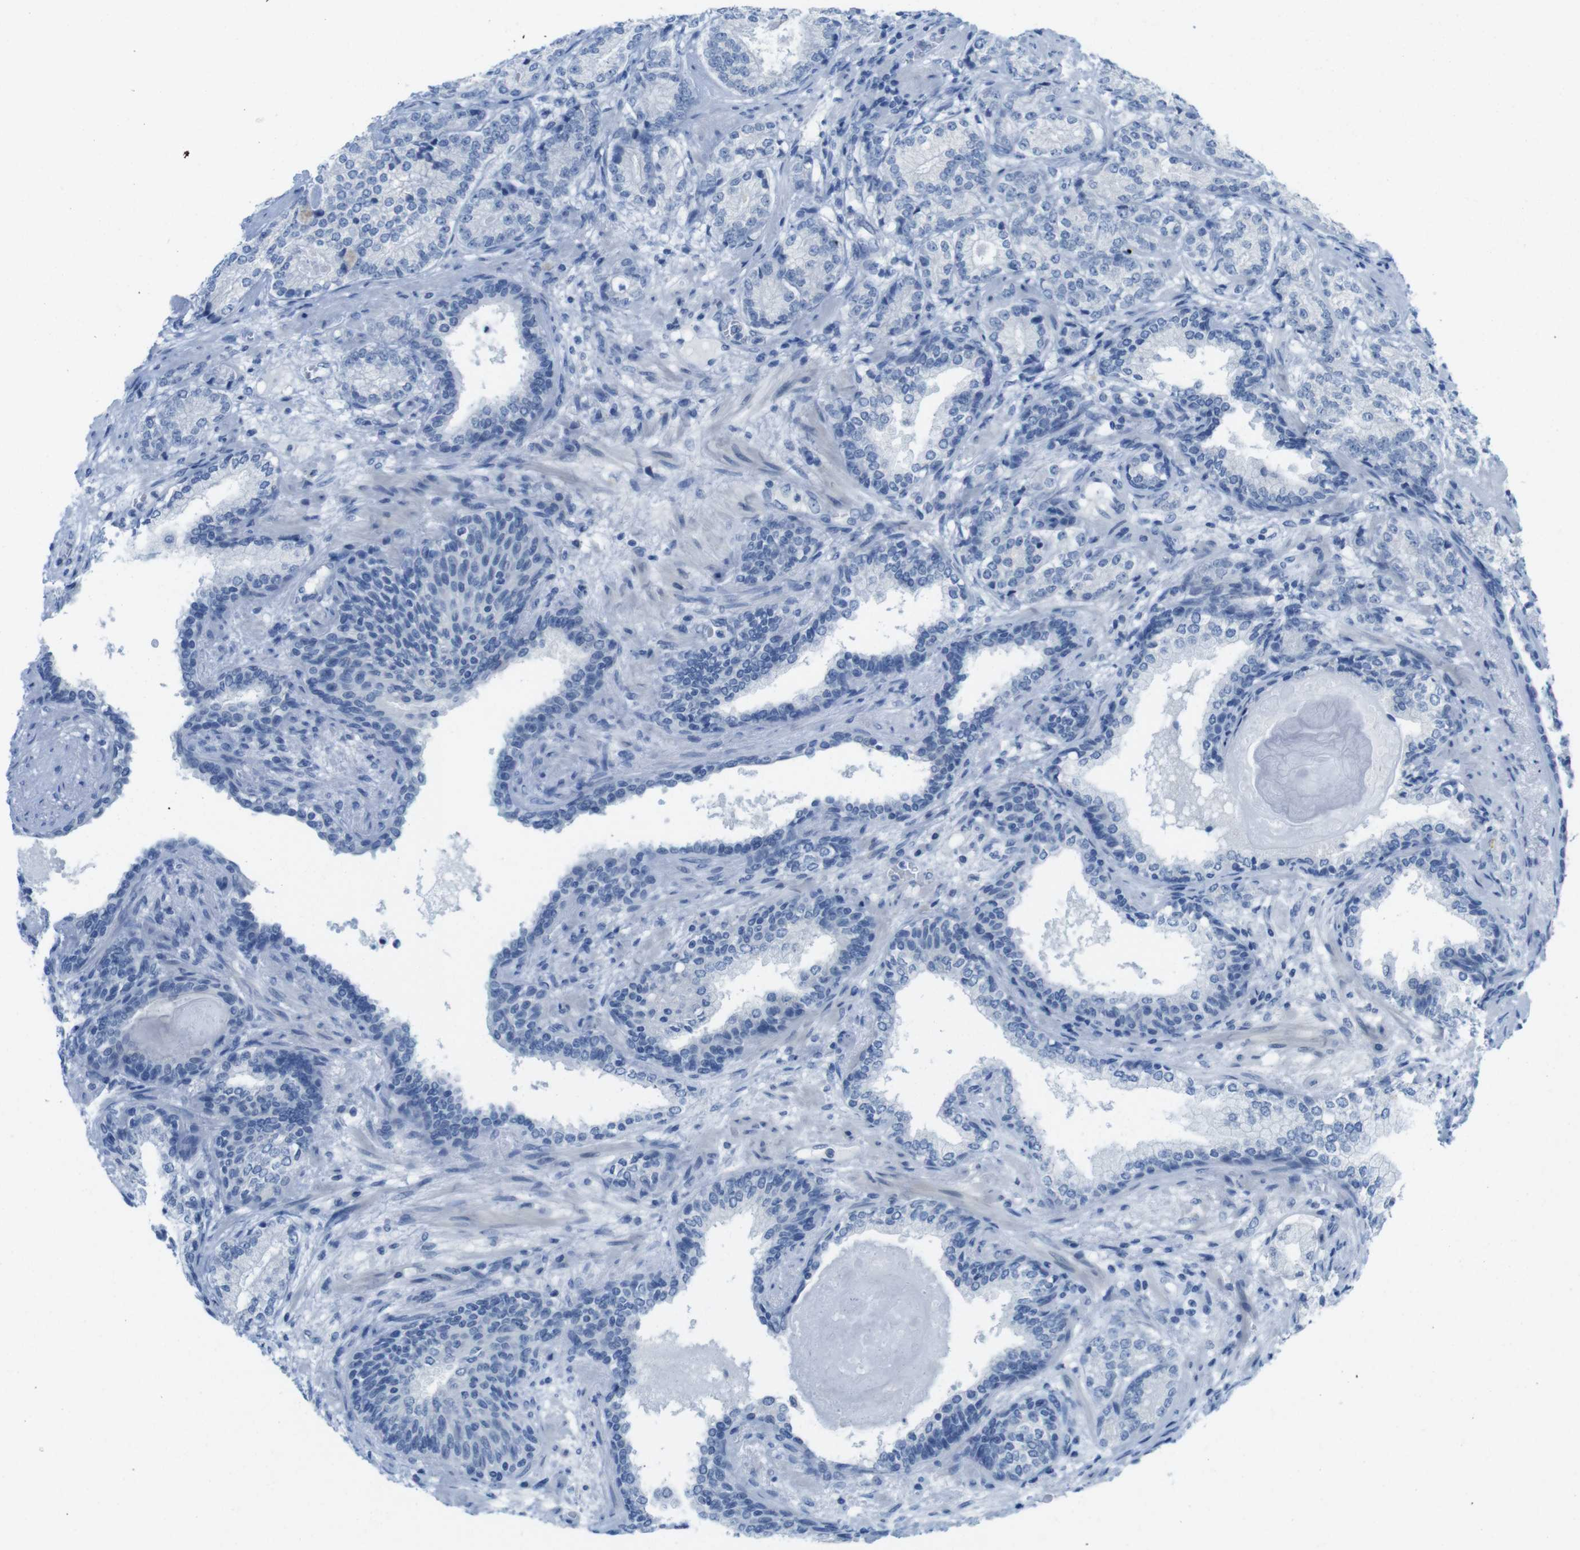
{"staining": {"intensity": "negative", "quantity": "none", "location": "none"}, "tissue": "prostate cancer", "cell_type": "Tumor cells", "image_type": "cancer", "snomed": [{"axis": "morphology", "description": "Adenocarcinoma, High grade"}, {"axis": "topography", "description": "Prostate"}], "caption": "Prostate cancer was stained to show a protein in brown. There is no significant expression in tumor cells.", "gene": "OPN1SW", "patient": {"sex": "male", "age": 61}}